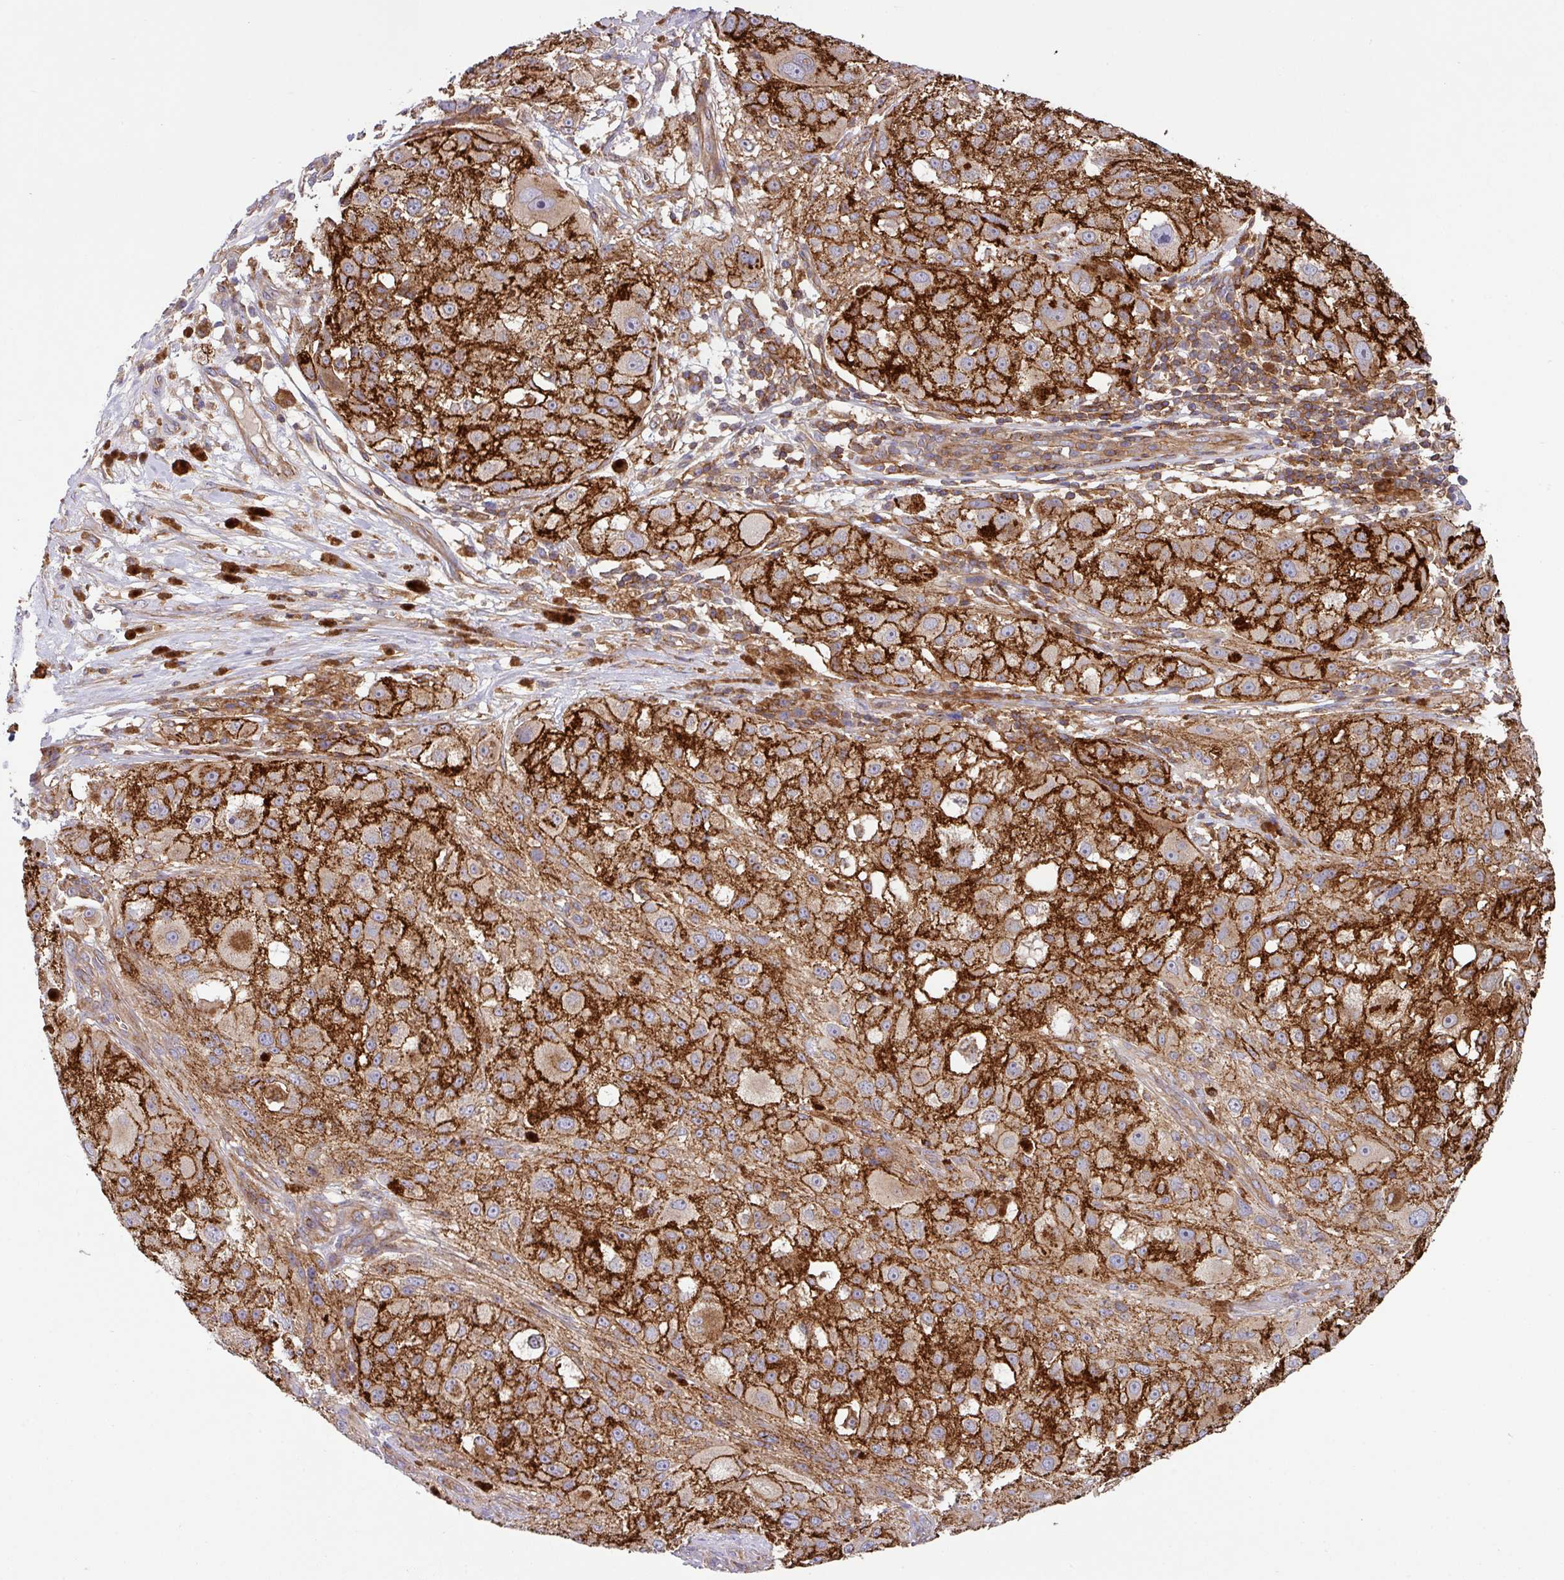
{"staining": {"intensity": "strong", "quantity": ">75%", "location": "cytoplasmic/membranous"}, "tissue": "melanoma", "cell_type": "Tumor cells", "image_type": "cancer", "snomed": [{"axis": "morphology", "description": "Necrosis, NOS"}, {"axis": "morphology", "description": "Malignant melanoma, NOS"}, {"axis": "topography", "description": "Skin"}], "caption": "Immunohistochemical staining of melanoma reveals strong cytoplasmic/membranous protein staining in about >75% of tumor cells. The staining was performed using DAB, with brown indicating positive protein expression. Nuclei are stained blue with hematoxylin.", "gene": "RIC1", "patient": {"sex": "female", "age": 87}}